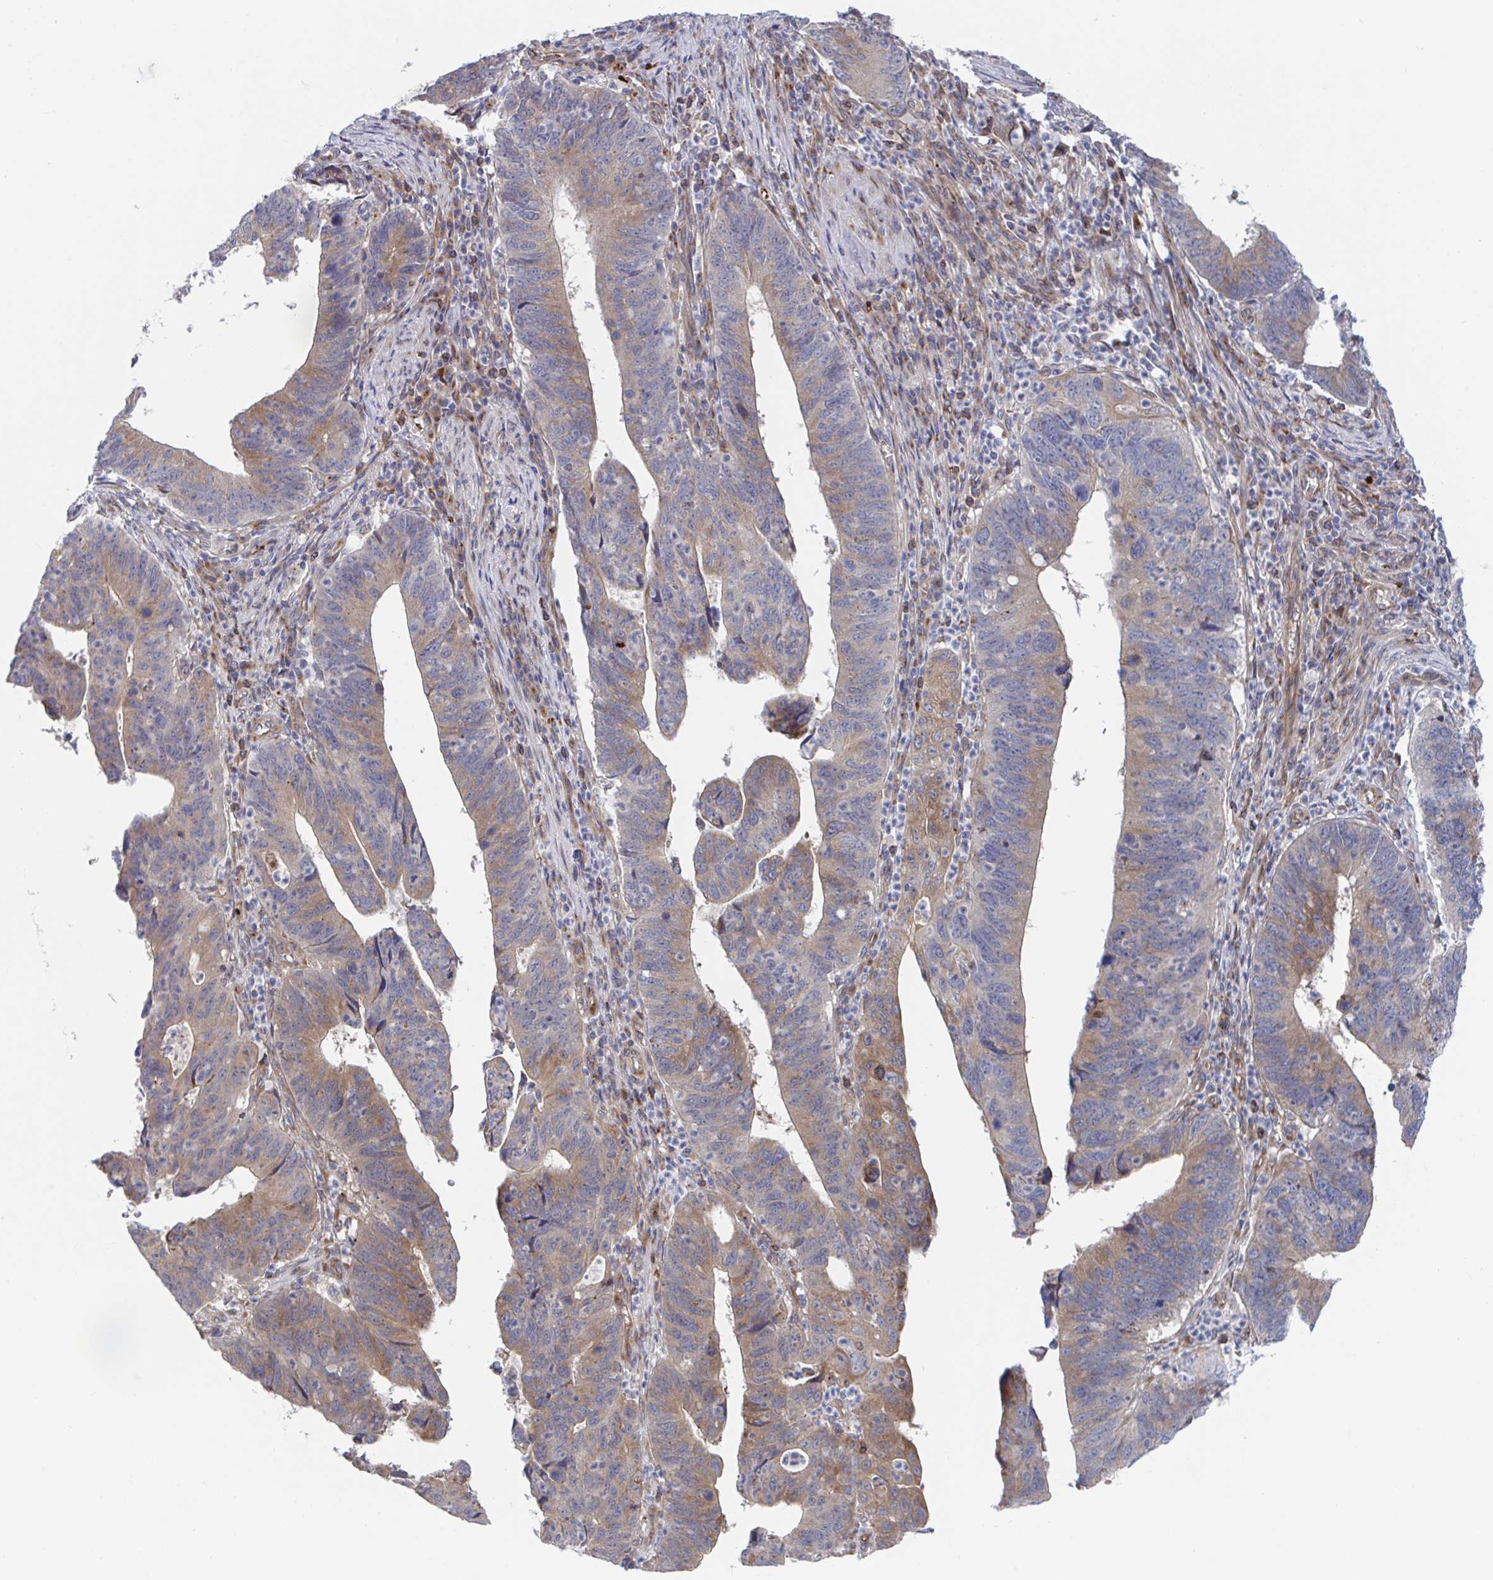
{"staining": {"intensity": "moderate", "quantity": ">75%", "location": "cytoplasmic/membranous"}, "tissue": "stomach cancer", "cell_type": "Tumor cells", "image_type": "cancer", "snomed": [{"axis": "morphology", "description": "Adenocarcinoma, NOS"}, {"axis": "topography", "description": "Stomach"}], "caption": "Immunohistochemistry (IHC) staining of stomach adenocarcinoma, which displays medium levels of moderate cytoplasmic/membranous expression in approximately >75% of tumor cells indicating moderate cytoplasmic/membranous protein staining. The staining was performed using DAB (brown) for protein detection and nuclei were counterstained in hematoxylin (blue).", "gene": "FJX1", "patient": {"sex": "male", "age": 59}}